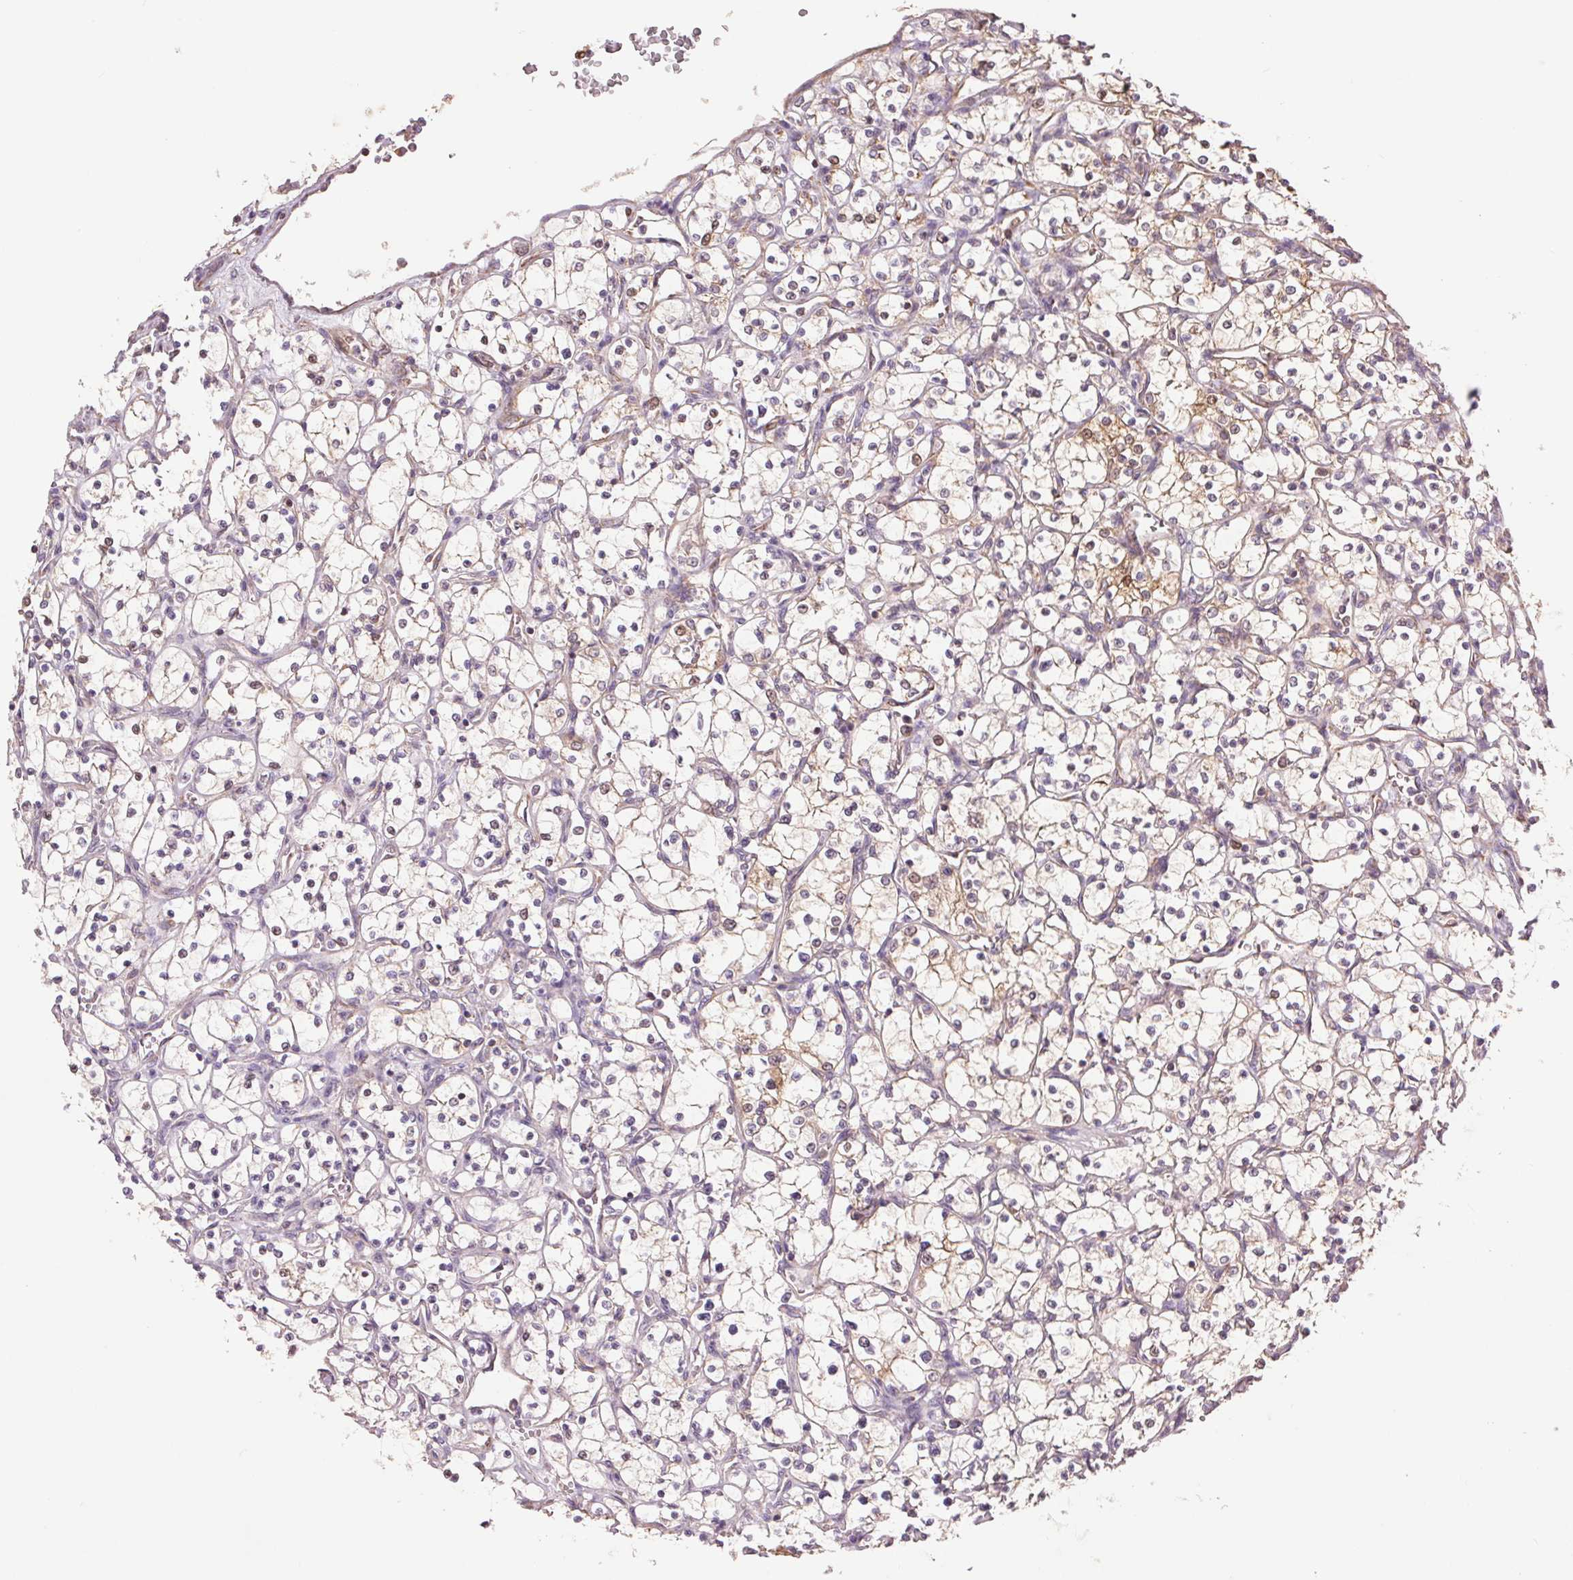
{"staining": {"intensity": "weak", "quantity": "25%-75%", "location": "cytoplasmic/membranous"}, "tissue": "renal cancer", "cell_type": "Tumor cells", "image_type": "cancer", "snomed": [{"axis": "morphology", "description": "Adenocarcinoma, NOS"}, {"axis": "topography", "description": "Kidney"}], "caption": "This micrograph displays immunohistochemistry staining of renal adenocarcinoma, with low weak cytoplasmic/membranous positivity in about 25%-75% of tumor cells.", "gene": "DGUOK", "patient": {"sex": "female", "age": 69}}